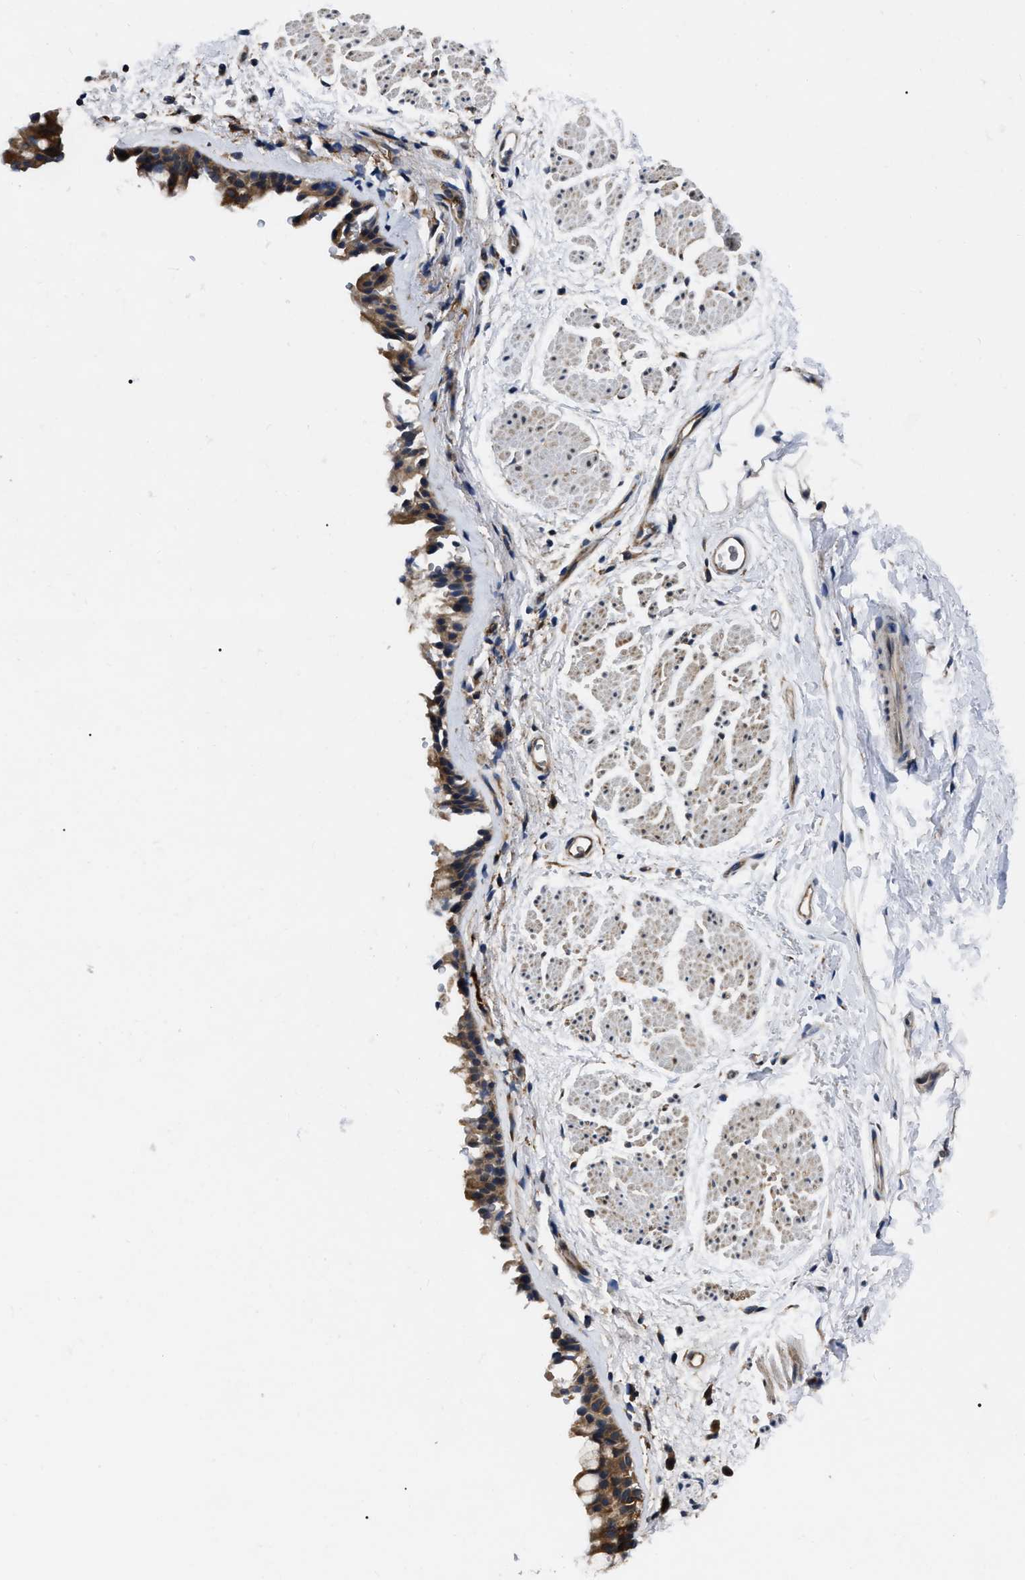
{"staining": {"intensity": "strong", "quantity": ">75%", "location": "cytoplasmic/membranous"}, "tissue": "bronchus", "cell_type": "Respiratory epithelial cells", "image_type": "normal", "snomed": [{"axis": "morphology", "description": "Normal tissue, NOS"}, {"axis": "topography", "description": "Cartilage tissue"}, {"axis": "topography", "description": "Bronchus"}], "caption": "A brown stain highlights strong cytoplasmic/membranous expression of a protein in respiratory epithelial cells of unremarkable human bronchus. Ihc stains the protein of interest in brown and the nuclei are stained blue.", "gene": "GET4", "patient": {"sex": "female", "age": 53}}